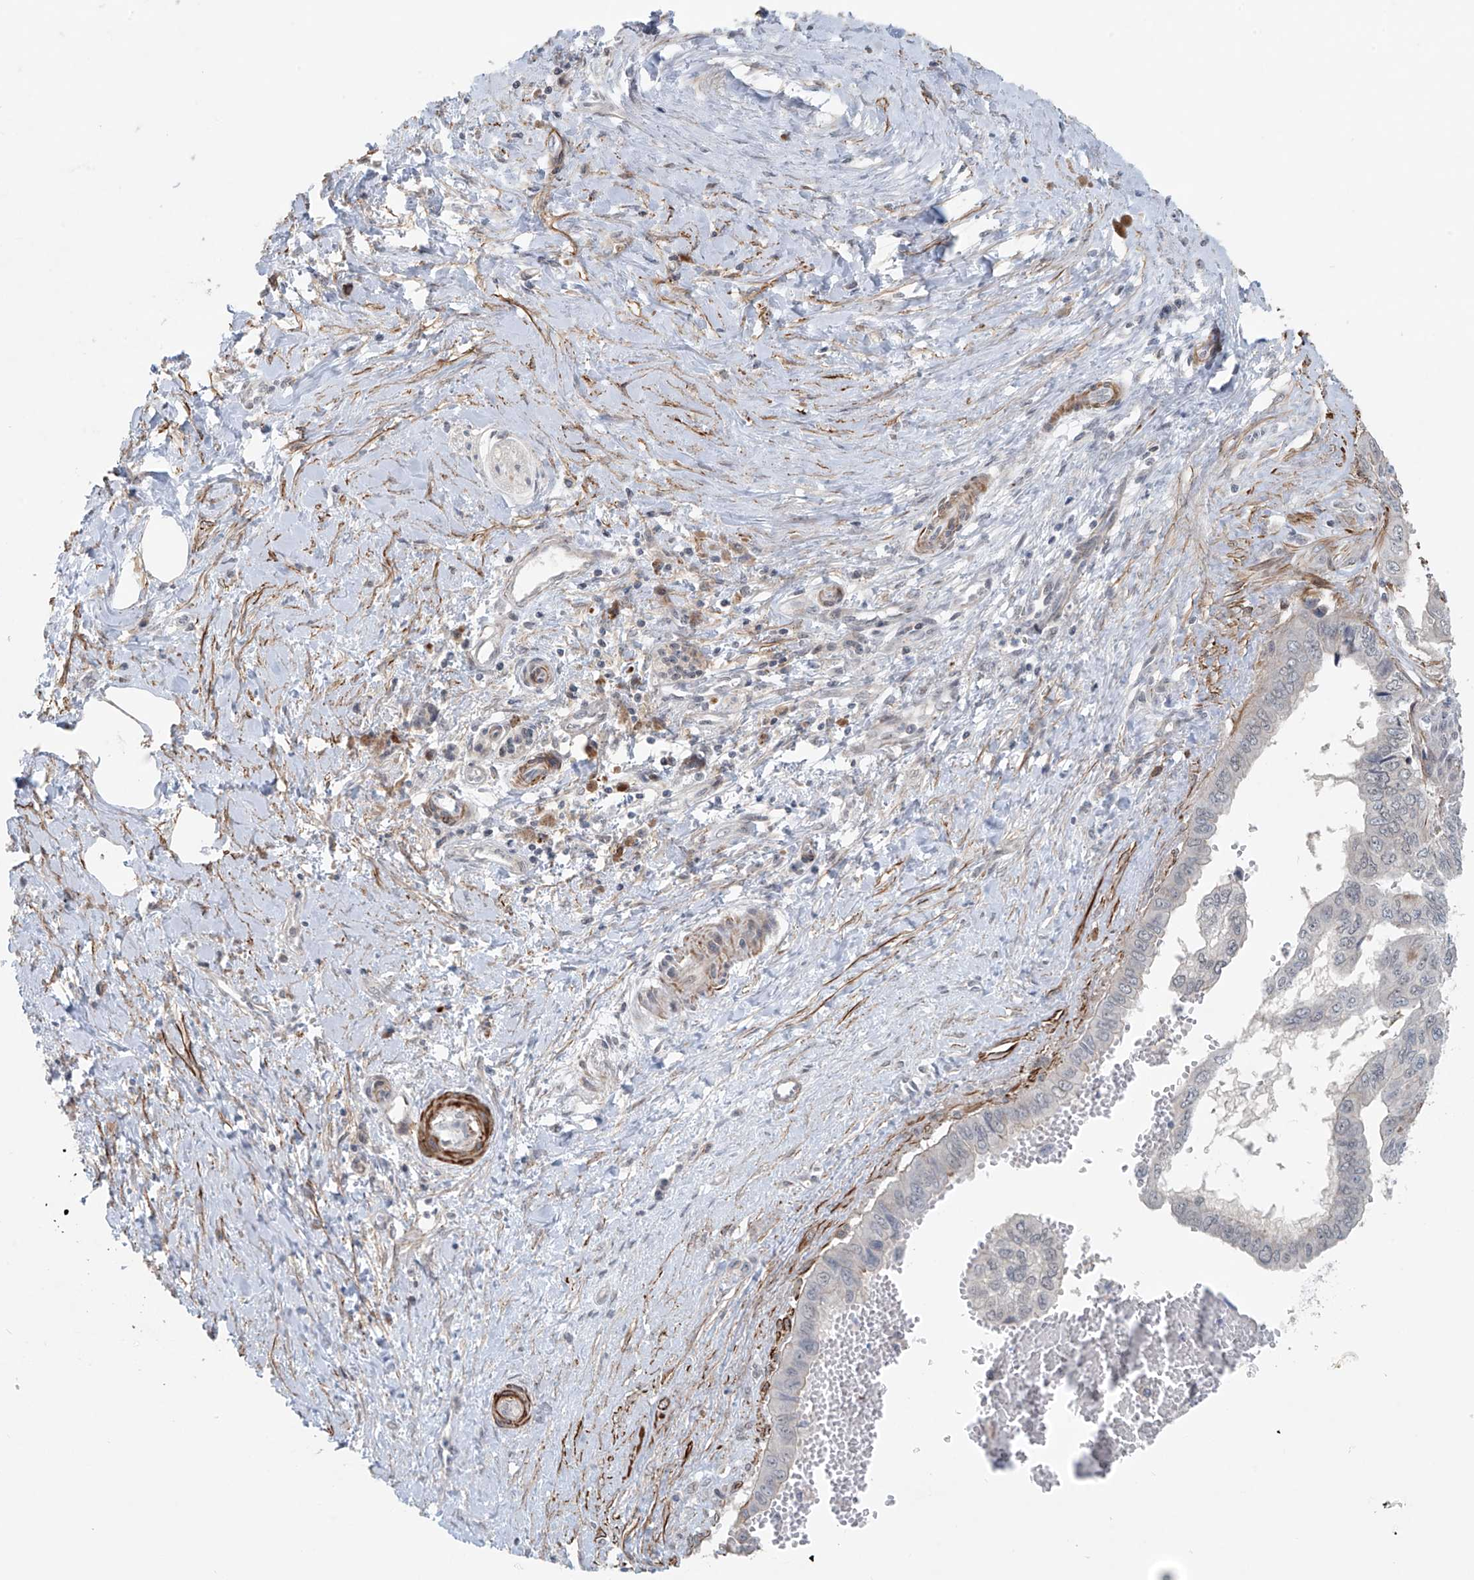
{"staining": {"intensity": "weak", "quantity": "<25%", "location": "cytoplasmic/membranous"}, "tissue": "pancreatic cancer", "cell_type": "Tumor cells", "image_type": "cancer", "snomed": [{"axis": "morphology", "description": "Adenocarcinoma, NOS"}, {"axis": "topography", "description": "Pancreas"}], "caption": "Photomicrograph shows no significant protein staining in tumor cells of pancreatic cancer (adenocarcinoma).", "gene": "RASGEF1A", "patient": {"sex": "male", "age": 51}}